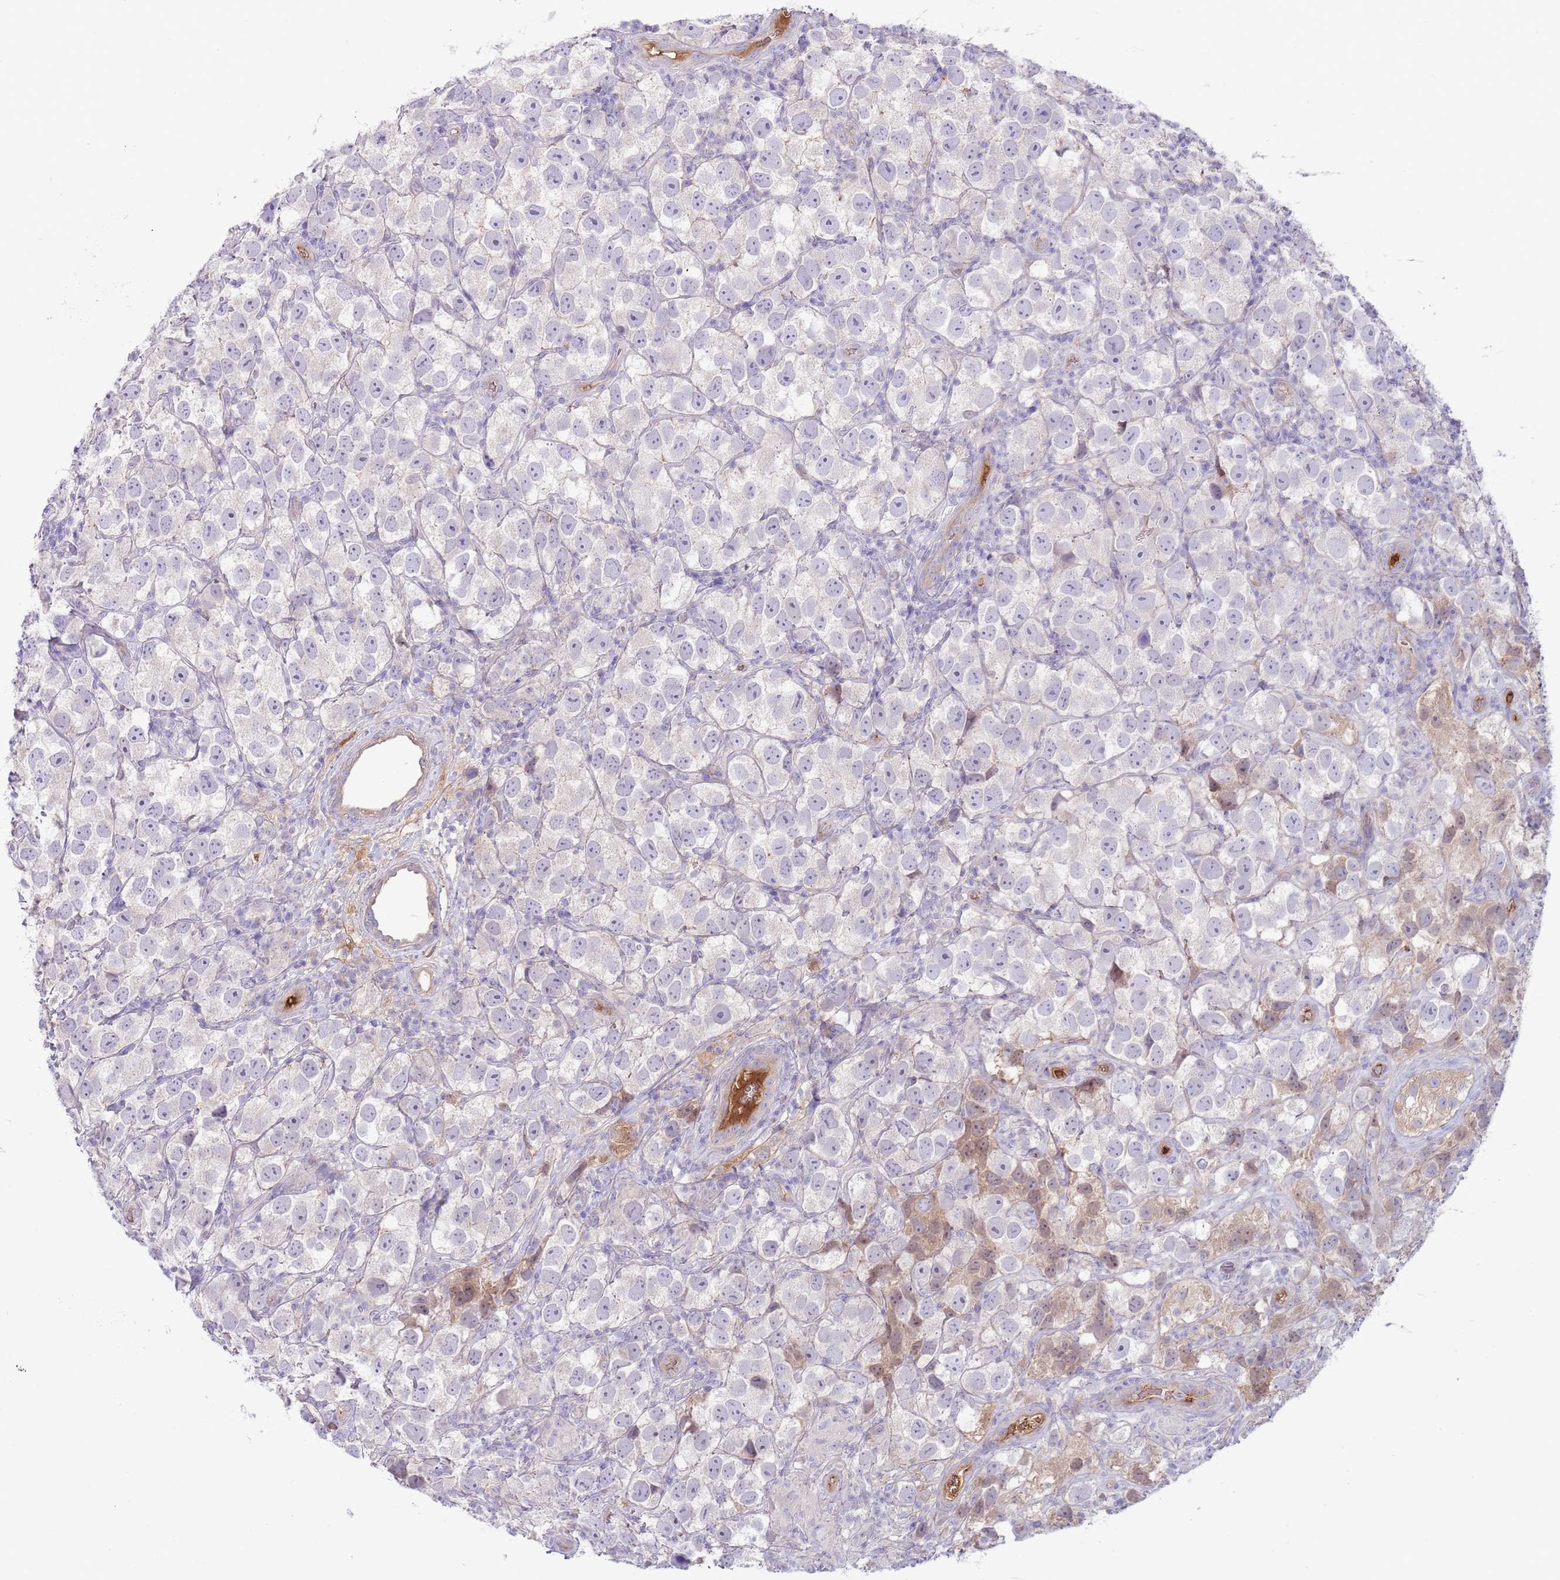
{"staining": {"intensity": "negative", "quantity": "none", "location": "none"}, "tissue": "testis cancer", "cell_type": "Tumor cells", "image_type": "cancer", "snomed": [{"axis": "morphology", "description": "Seminoma, NOS"}, {"axis": "topography", "description": "Testis"}], "caption": "Protein analysis of testis seminoma demonstrates no significant positivity in tumor cells.", "gene": "CFH", "patient": {"sex": "male", "age": 26}}